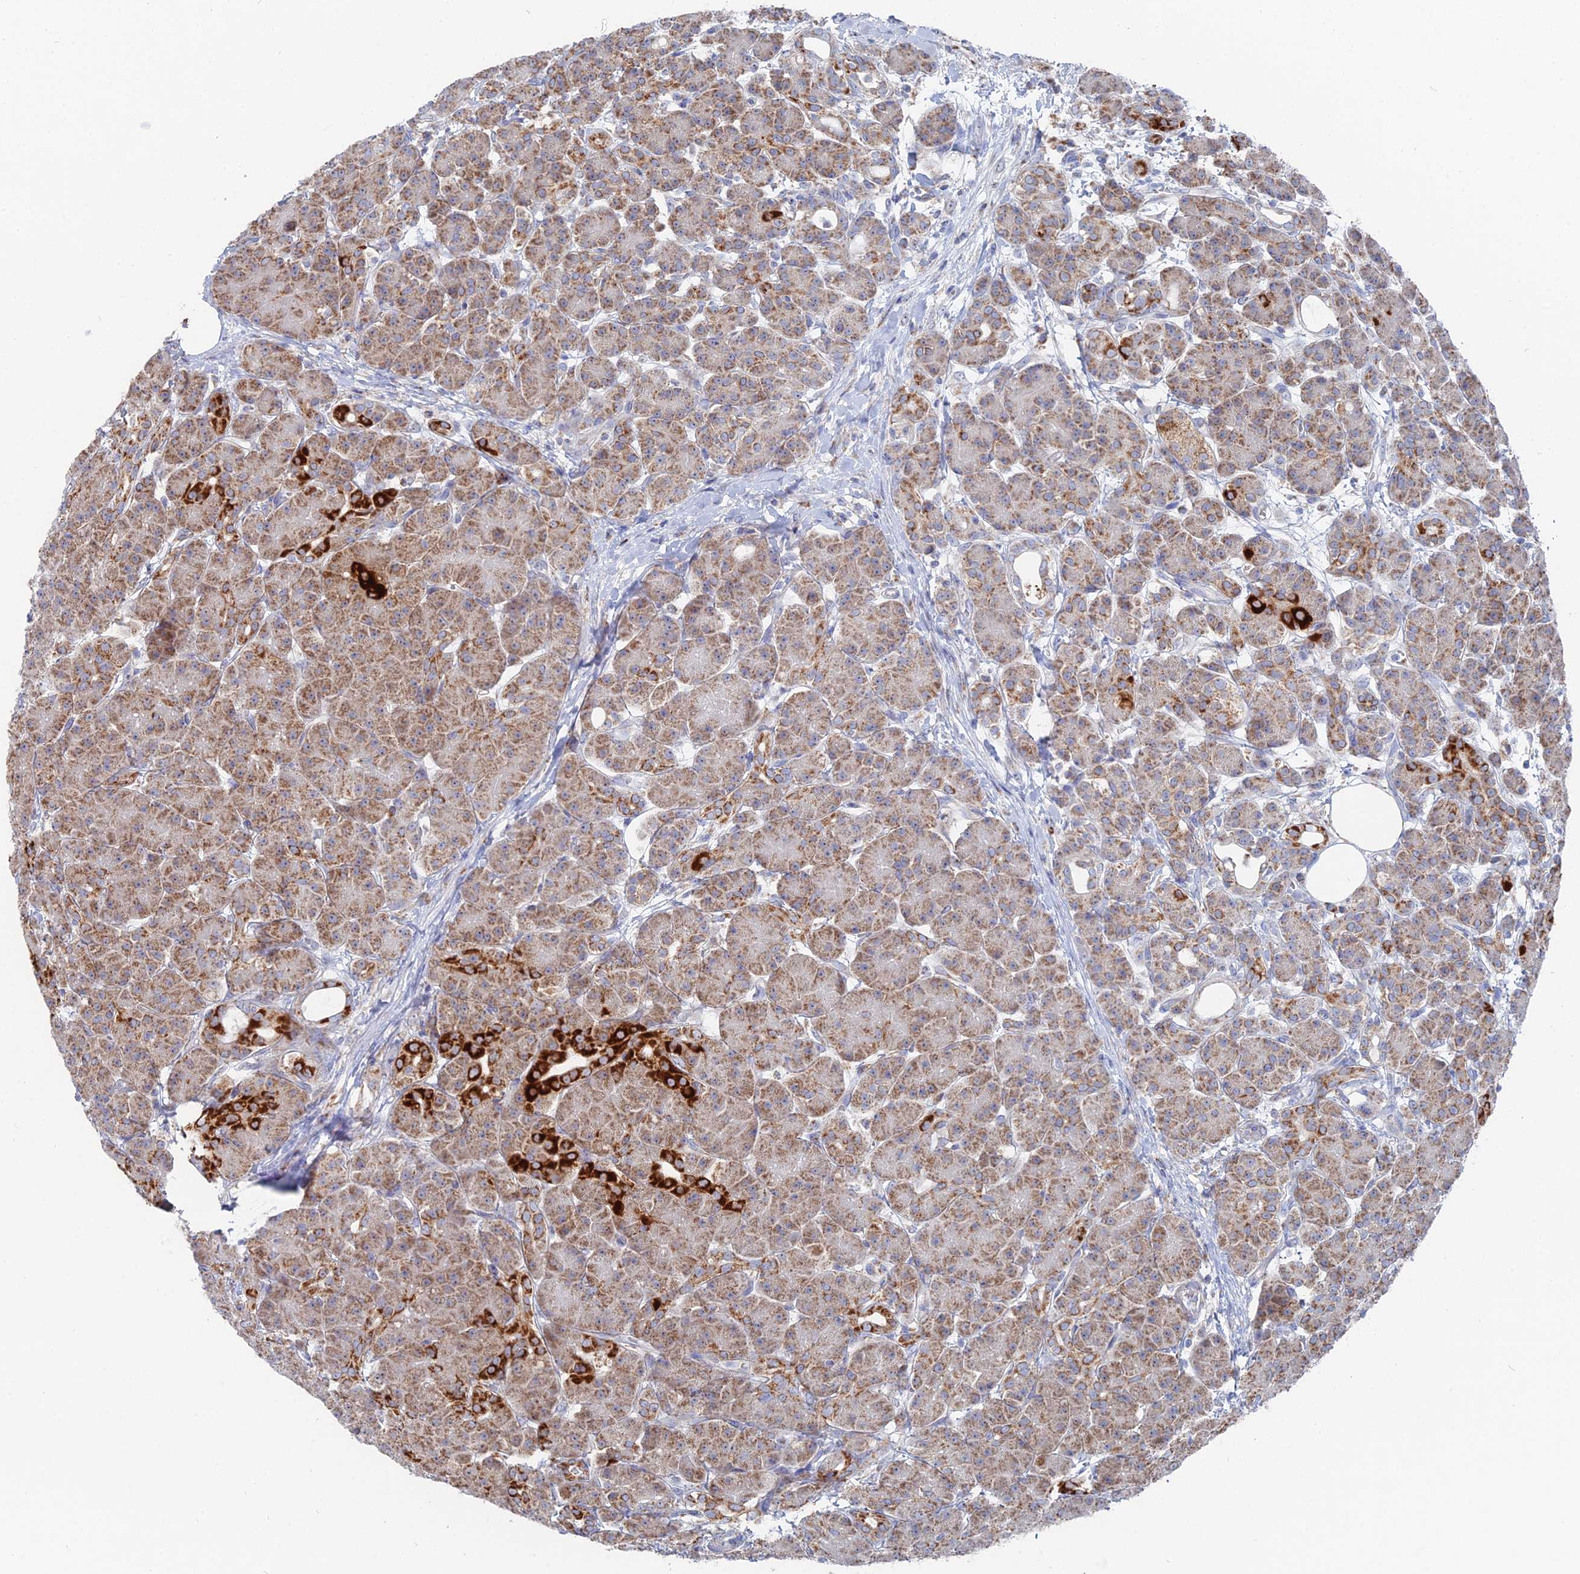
{"staining": {"intensity": "moderate", "quantity": ">75%", "location": "cytoplasmic/membranous"}, "tissue": "pancreas", "cell_type": "Exocrine glandular cells", "image_type": "normal", "snomed": [{"axis": "morphology", "description": "Normal tissue, NOS"}, {"axis": "topography", "description": "Pancreas"}], "caption": "Exocrine glandular cells display medium levels of moderate cytoplasmic/membranous positivity in approximately >75% of cells in benign pancreas.", "gene": "MPC1", "patient": {"sex": "male", "age": 63}}